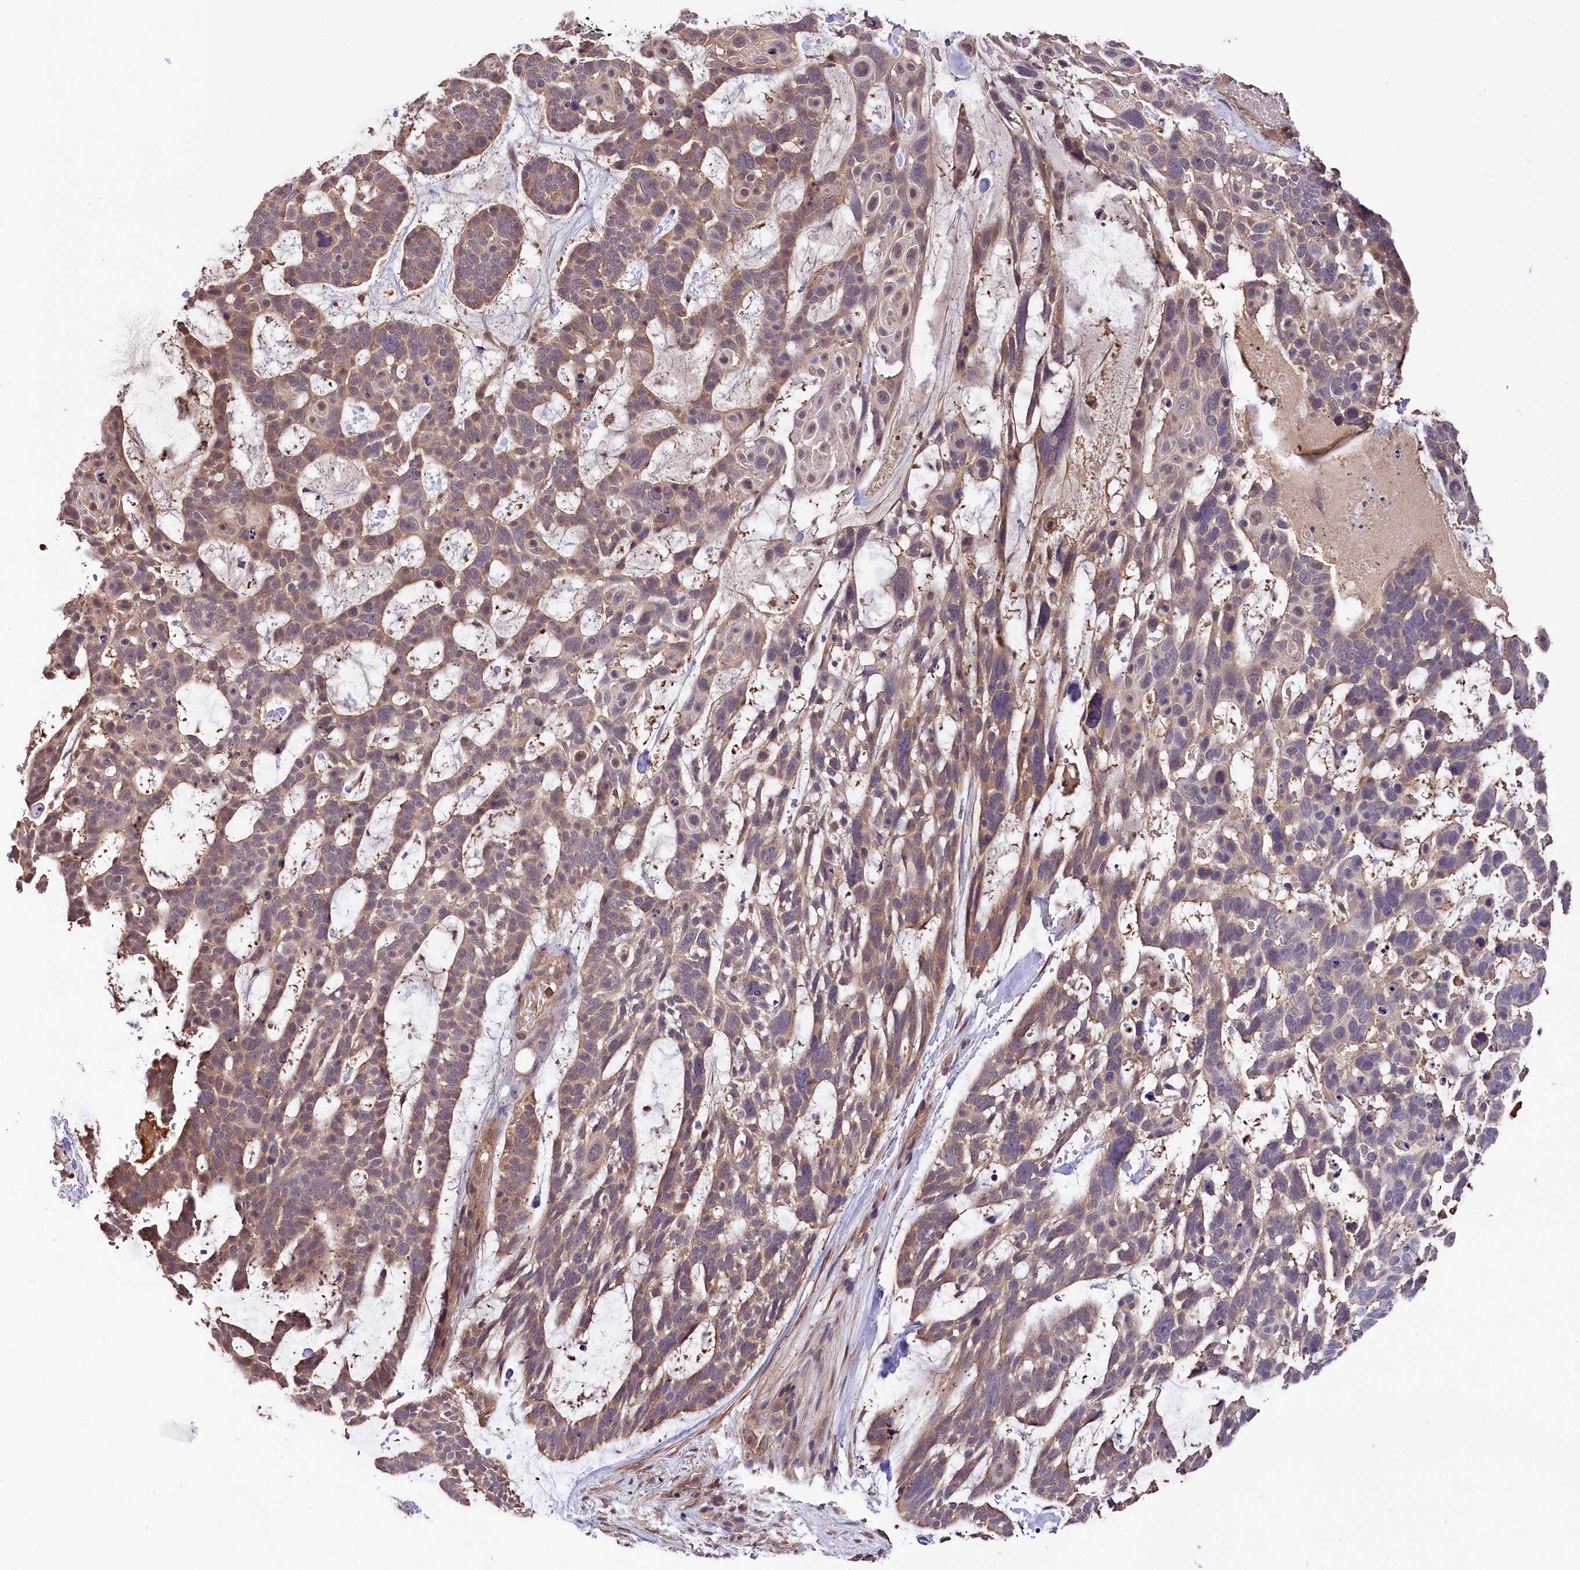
{"staining": {"intensity": "weak", "quantity": "<25%", "location": "cytoplasmic/membranous,nuclear"}, "tissue": "skin cancer", "cell_type": "Tumor cells", "image_type": "cancer", "snomed": [{"axis": "morphology", "description": "Basal cell carcinoma"}, {"axis": "topography", "description": "Skin"}], "caption": "IHC micrograph of skin cancer (basal cell carcinoma) stained for a protein (brown), which shows no expression in tumor cells.", "gene": "SKIDA1", "patient": {"sex": "male", "age": 88}}